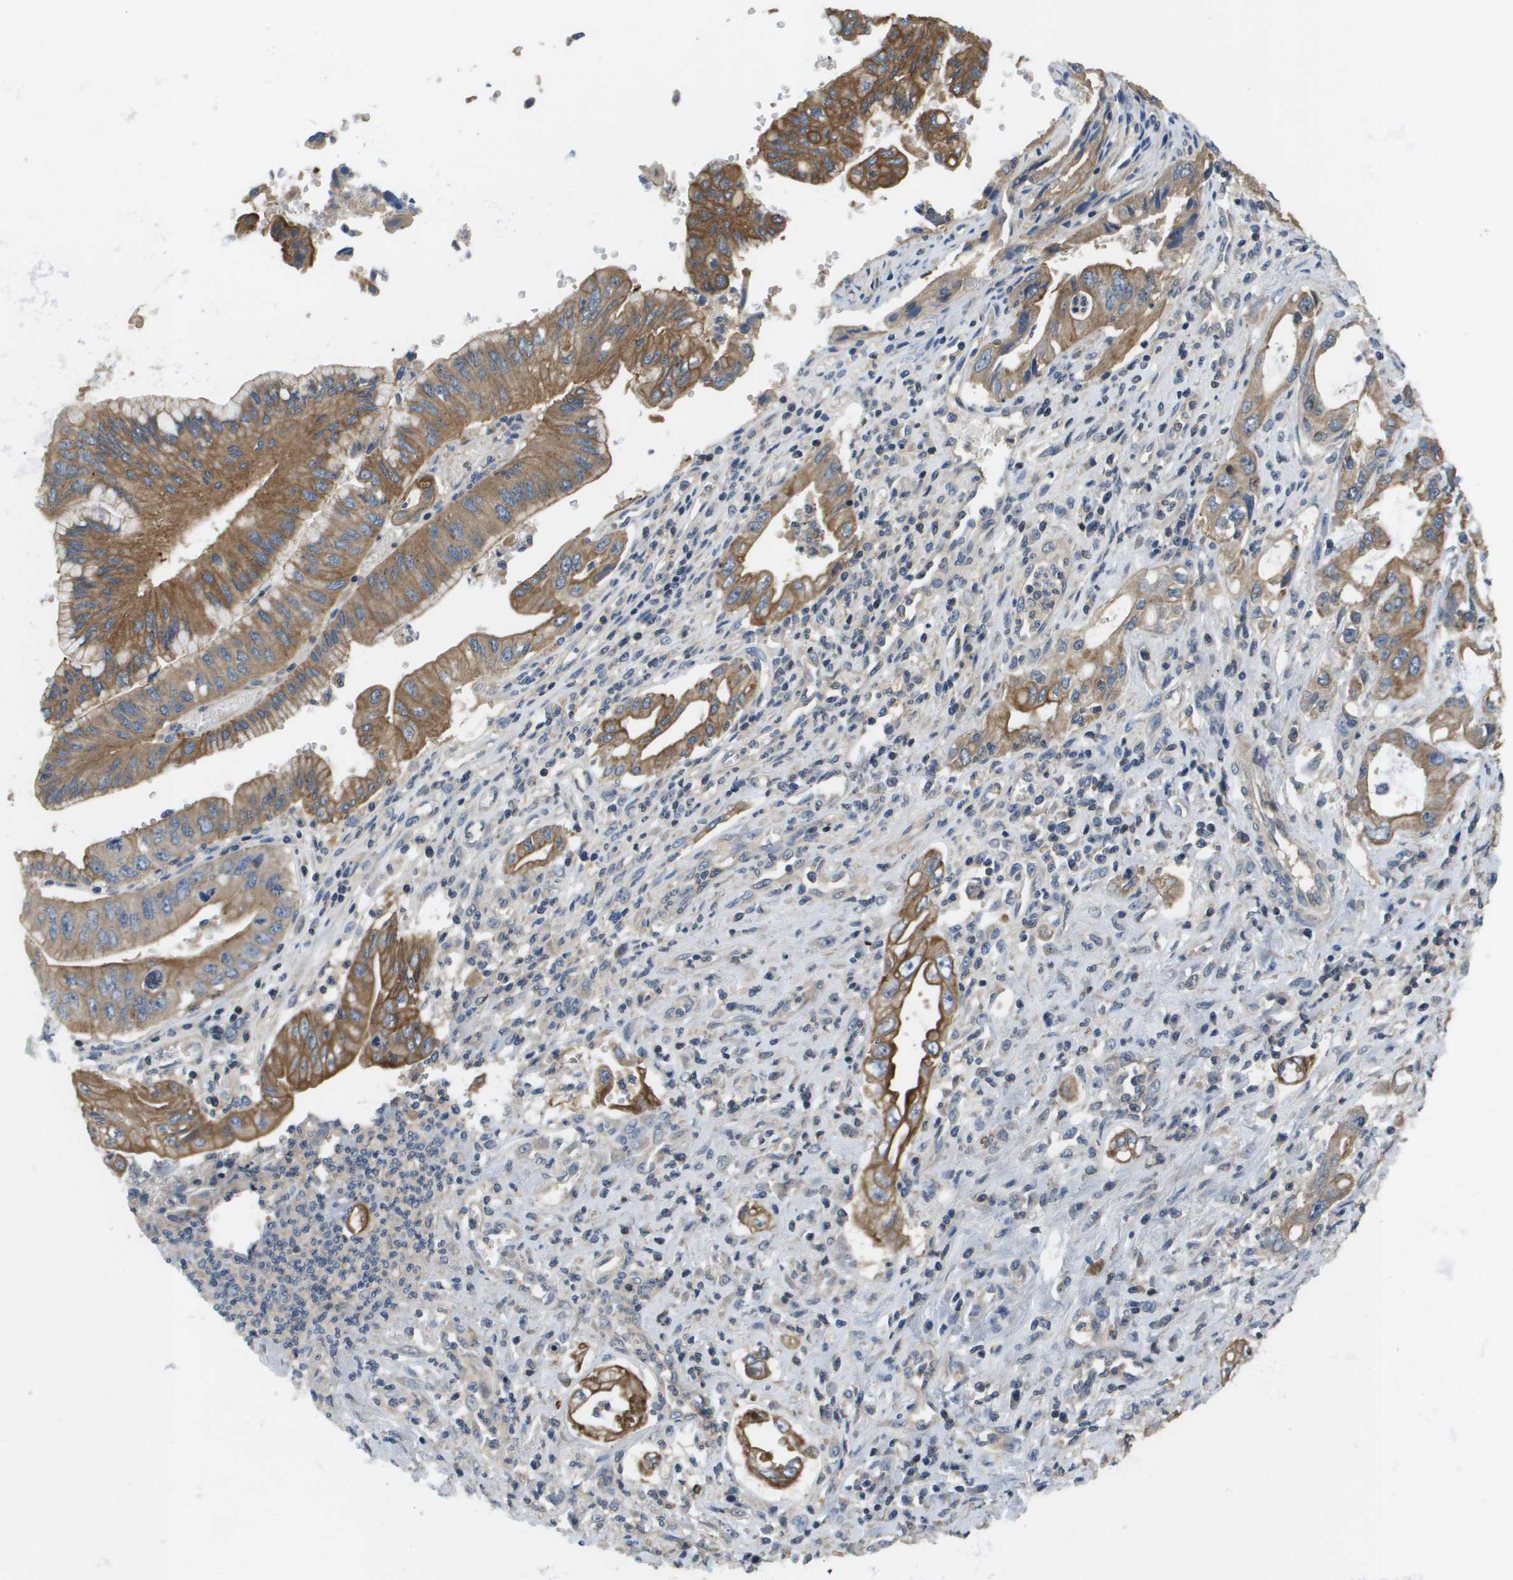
{"staining": {"intensity": "moderate", "quantity": ">75%", "location": "cytoplasmic/membranous"}, "tissue": "pancreatic cancer", "cell_type": "Tumor cells", "image_type": "cancer", "snomed": [{"axis": "morphology", "description": "Adenocarcinoma, NOS"}, {"axis": "topography", "description": "Pancreas"}], "caption": "Pancreatic cancer was stained to show a protein in brown. There is medium levels of moderate cytoplasmic/membranous staining in about >75% of tumor cells. (DAB (3,3'-diaminobenzidine) = brown stain, brightfield microscopy at high magnification).", "gene": "KRT23", "patient": {"sex": "female", "age": 73}}